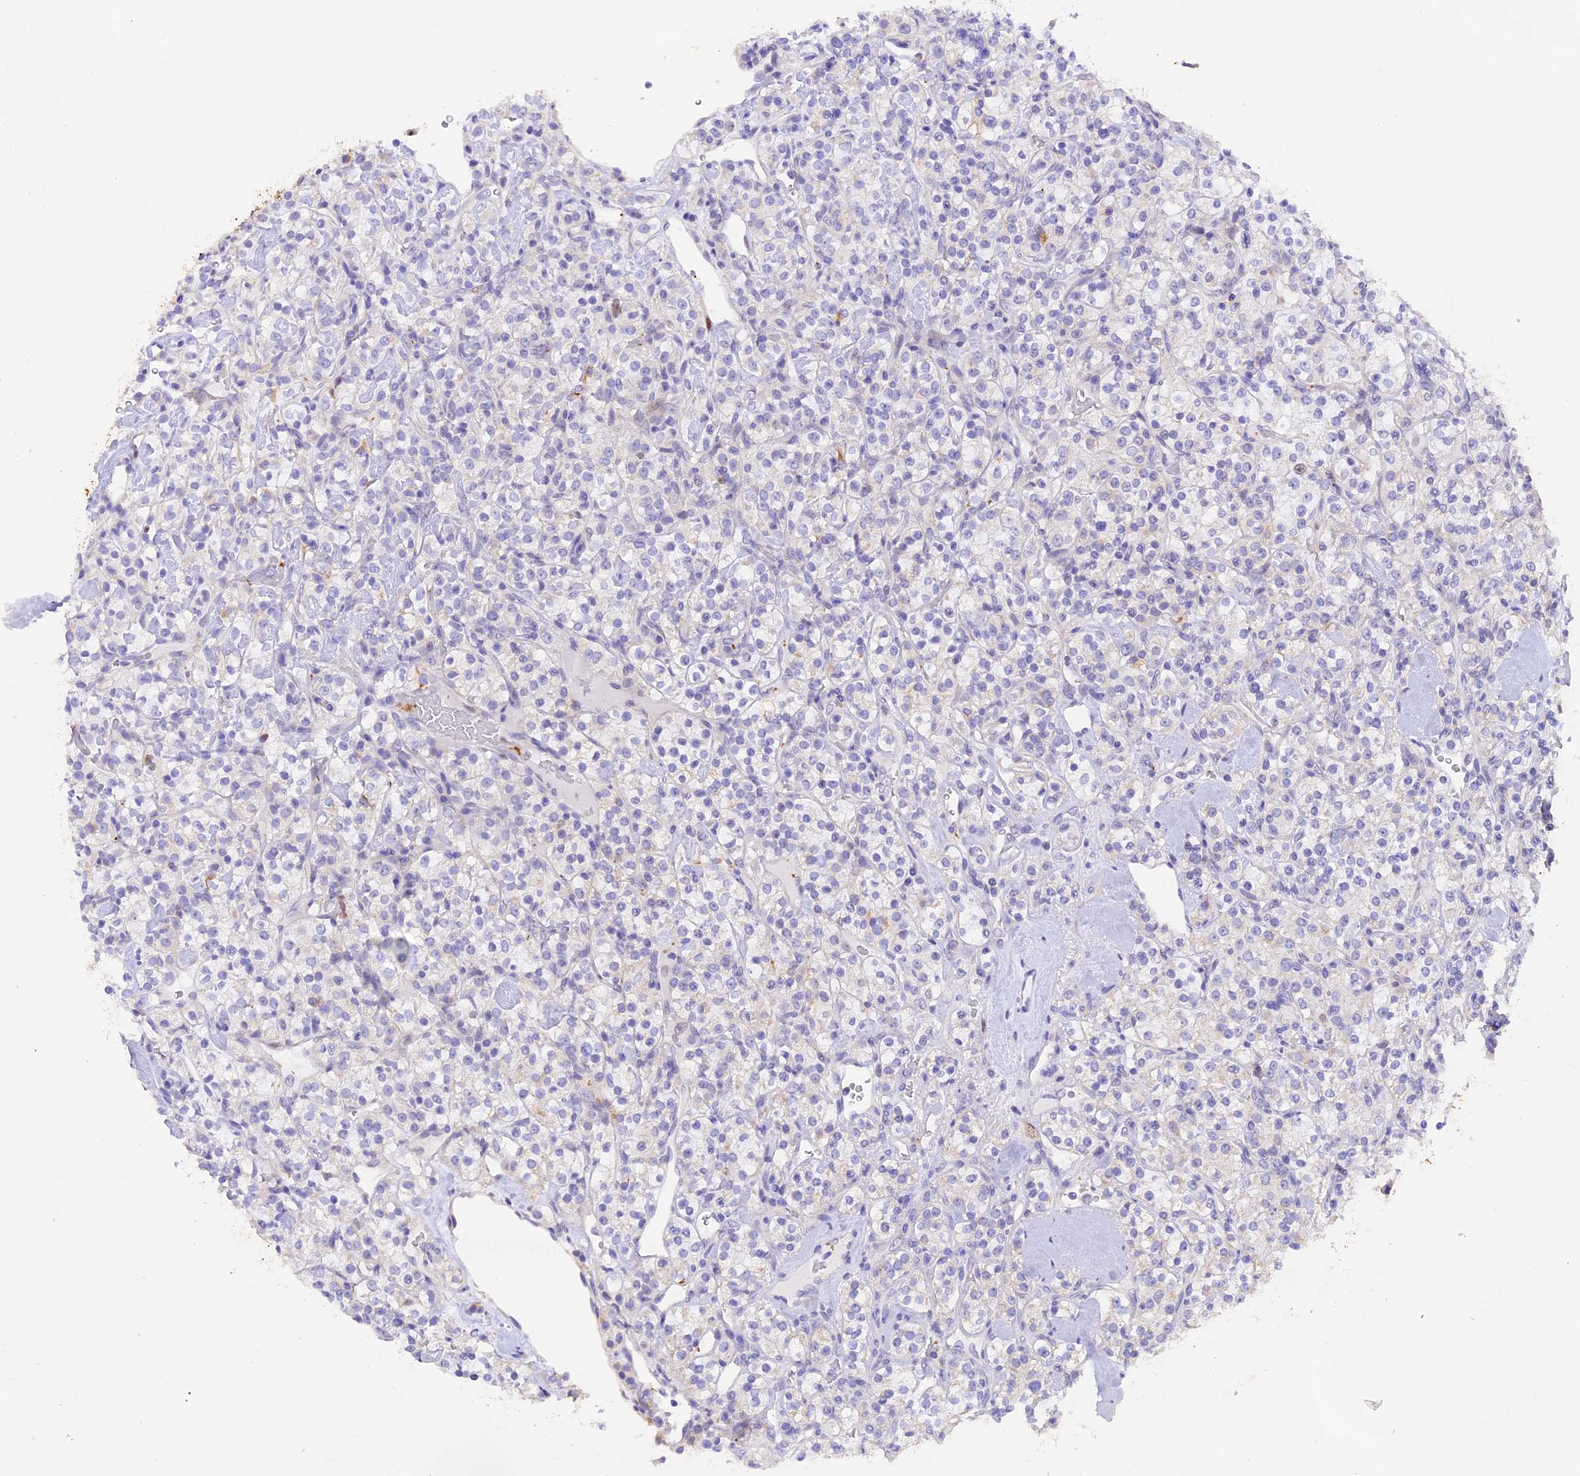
{"staining": {"intensity": "negative", "quantity": "none", "location": "none"}, "tissue": "renal cancer", "cell_type": "Tumor cells", "image_type": "cancer", "snomed": [{"axis": "morphology", "description": "Adenocarcinoma, NOS"}, {"axis": "topography", "description": "Kidney"}], "caption": "Tumor cells show no significant protein staining in renal adenocarcinoma.", "gene": "PKIA", "patient": {"sex": "male", "age": 77}}